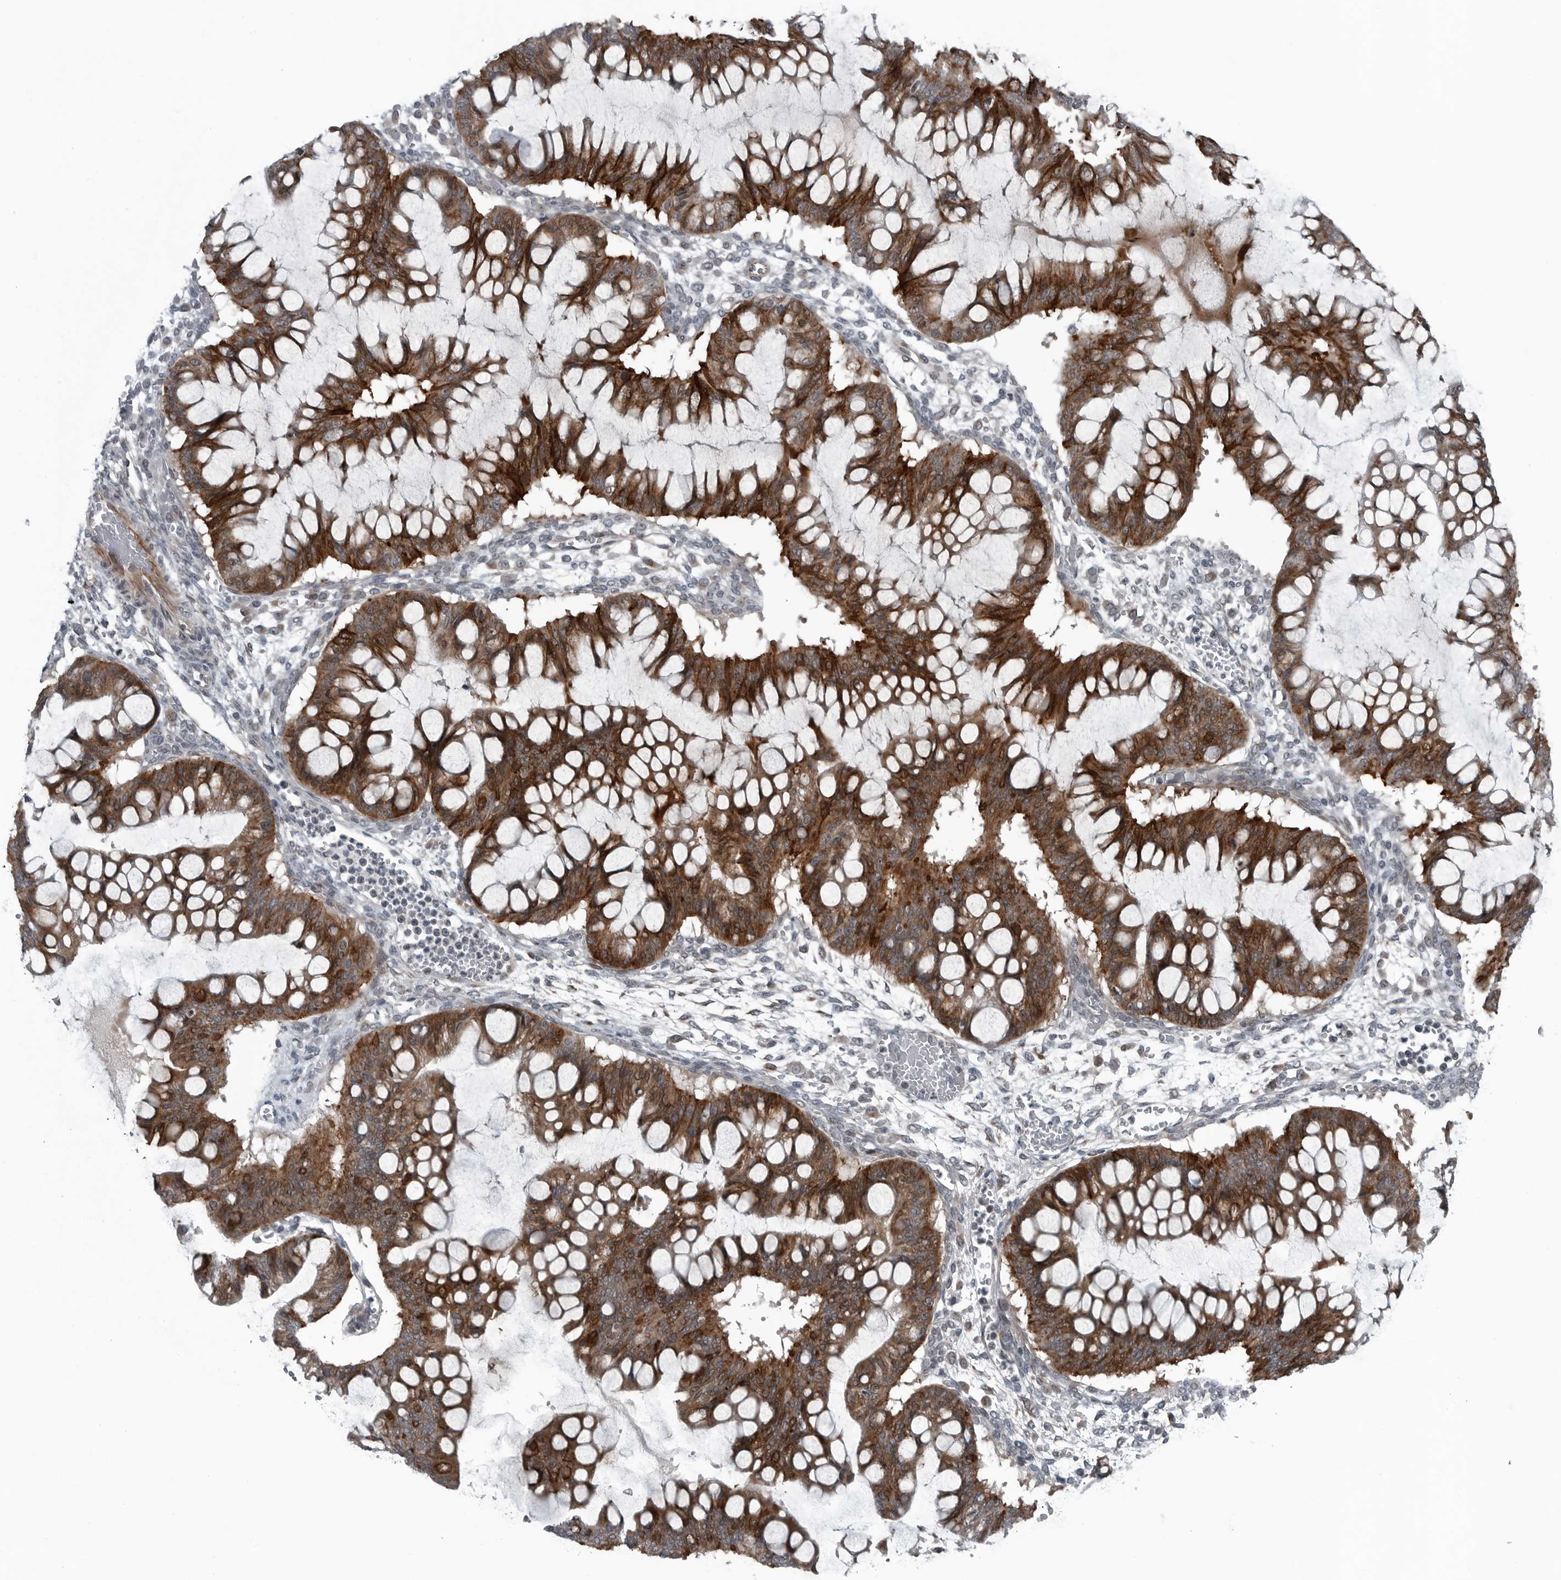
{"staining": {"intensity": "strong", "quantity": ">75%", "location": "cytoplasmic/membranous"}, "tissue": "ovarian cancer", "cell_type": "Tumor cells", "image_type": "cancer", "snomed": [{"axis": "morphology", "description": "Cystadenocarcinoma, mucinous, NOS"}, {"axis": "topography", "description": "Ovary"}], "caption": "This histopathology image shows immunohistochemistry (IHC) staining of human ovarian mucinous cystadenocarcinoma, with high strong cytoplasmic/membranous expression in about >75% of tumor cells.", "gene": "GAK", "patient": {"sex": "female", "age": 73}}